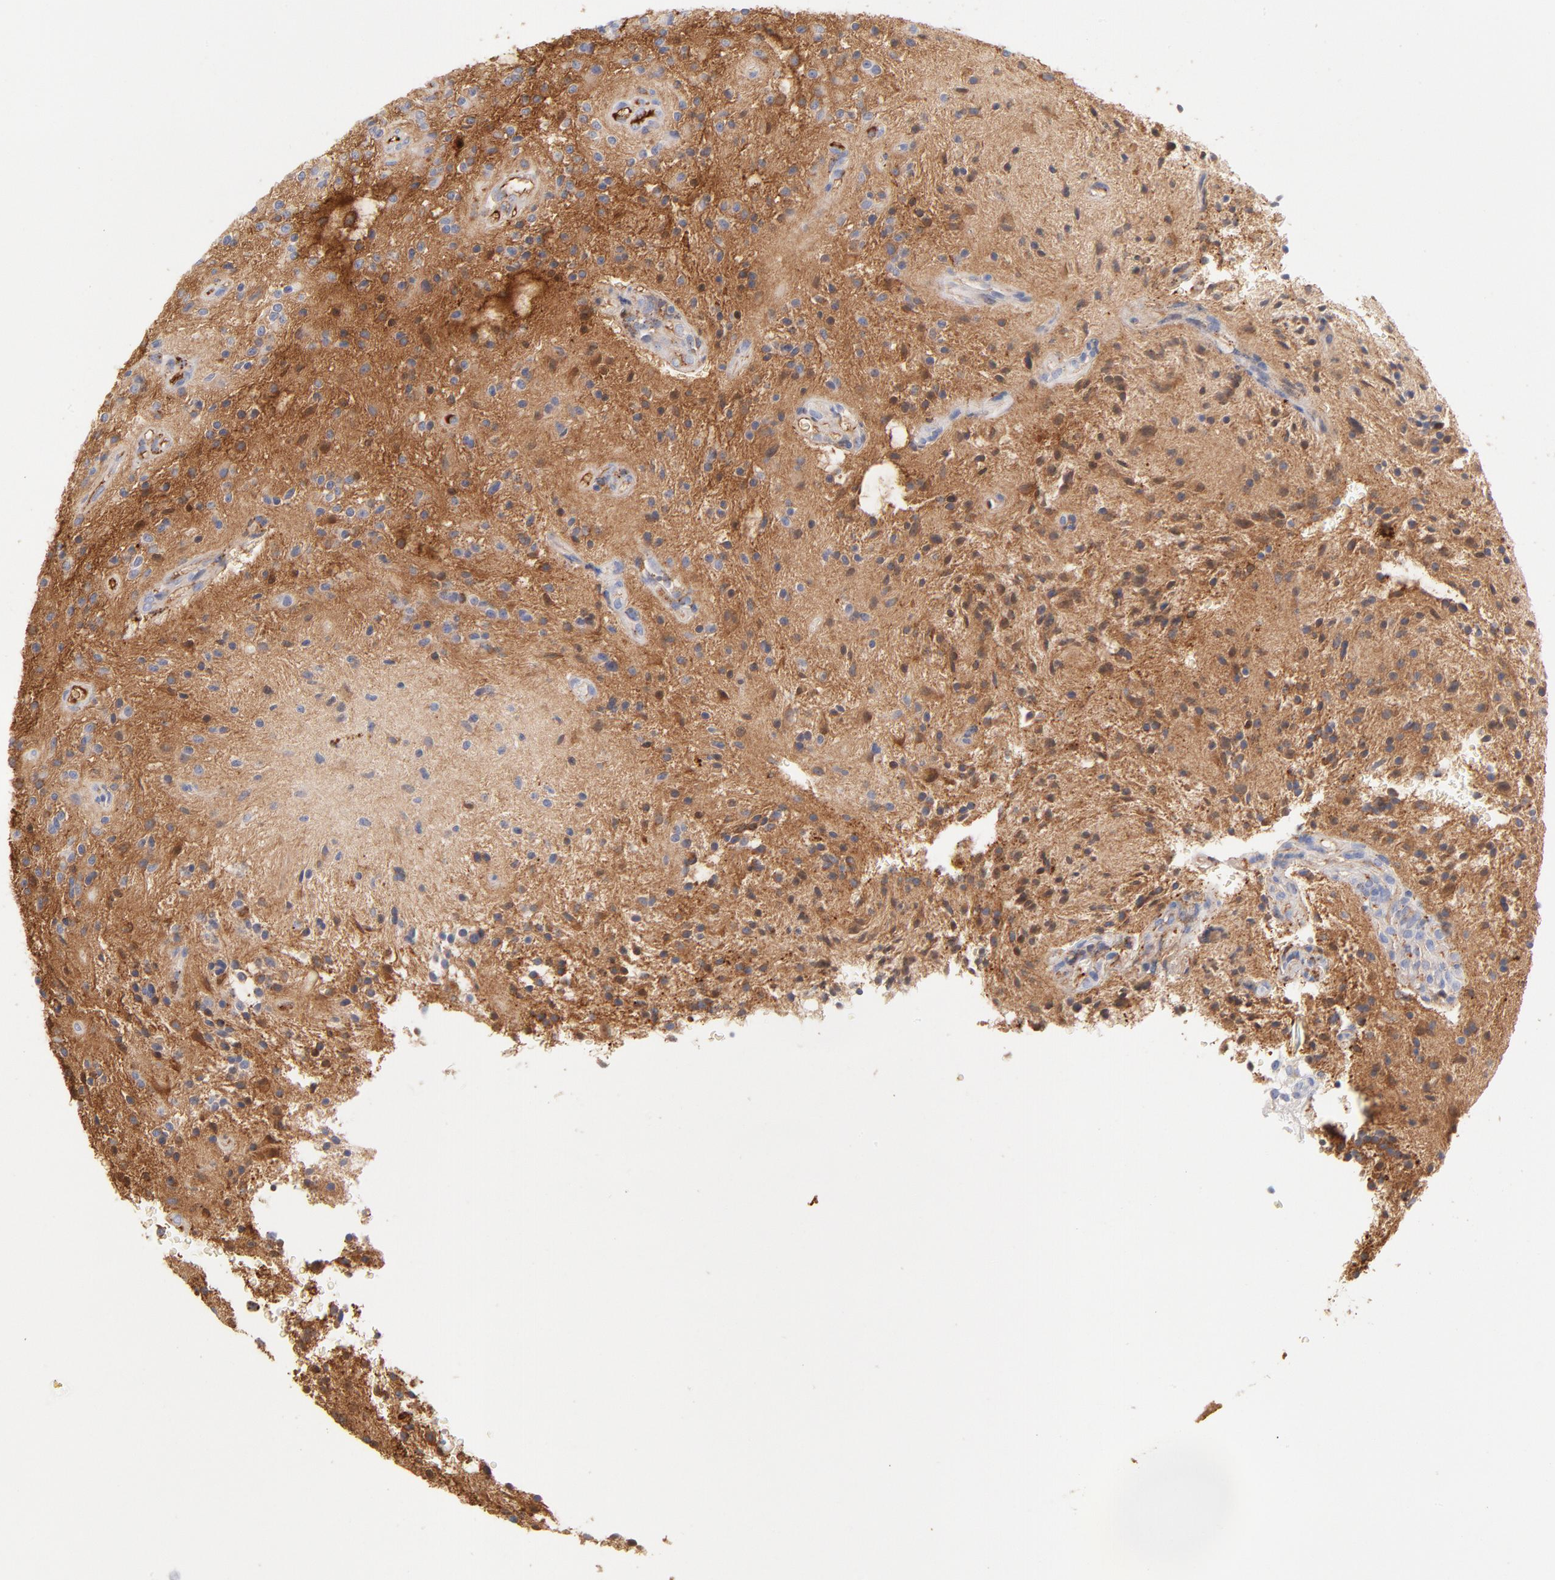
{"staining": {"intensity": "negative", "quantity": "none", "location": "none"}, "tissue": "glioma", "cell_type": "Tumor cells", "image_type": "cancer", "snomed": [{"axis": "morphology", "description": "Glioma, malignant, NOS"}, {"axis": "topography", "description": "Cerebellum"}], "caption": "Immunohistochemical staining of glioma exhibits no significant positivity in tumor cells. (DAB (3,3'-diaminobenzidine) immunohistochemistry (IHC) with hematoxylin counter stain).", "gene": "C3", "patient": {"sex": "female", "age": 10}}